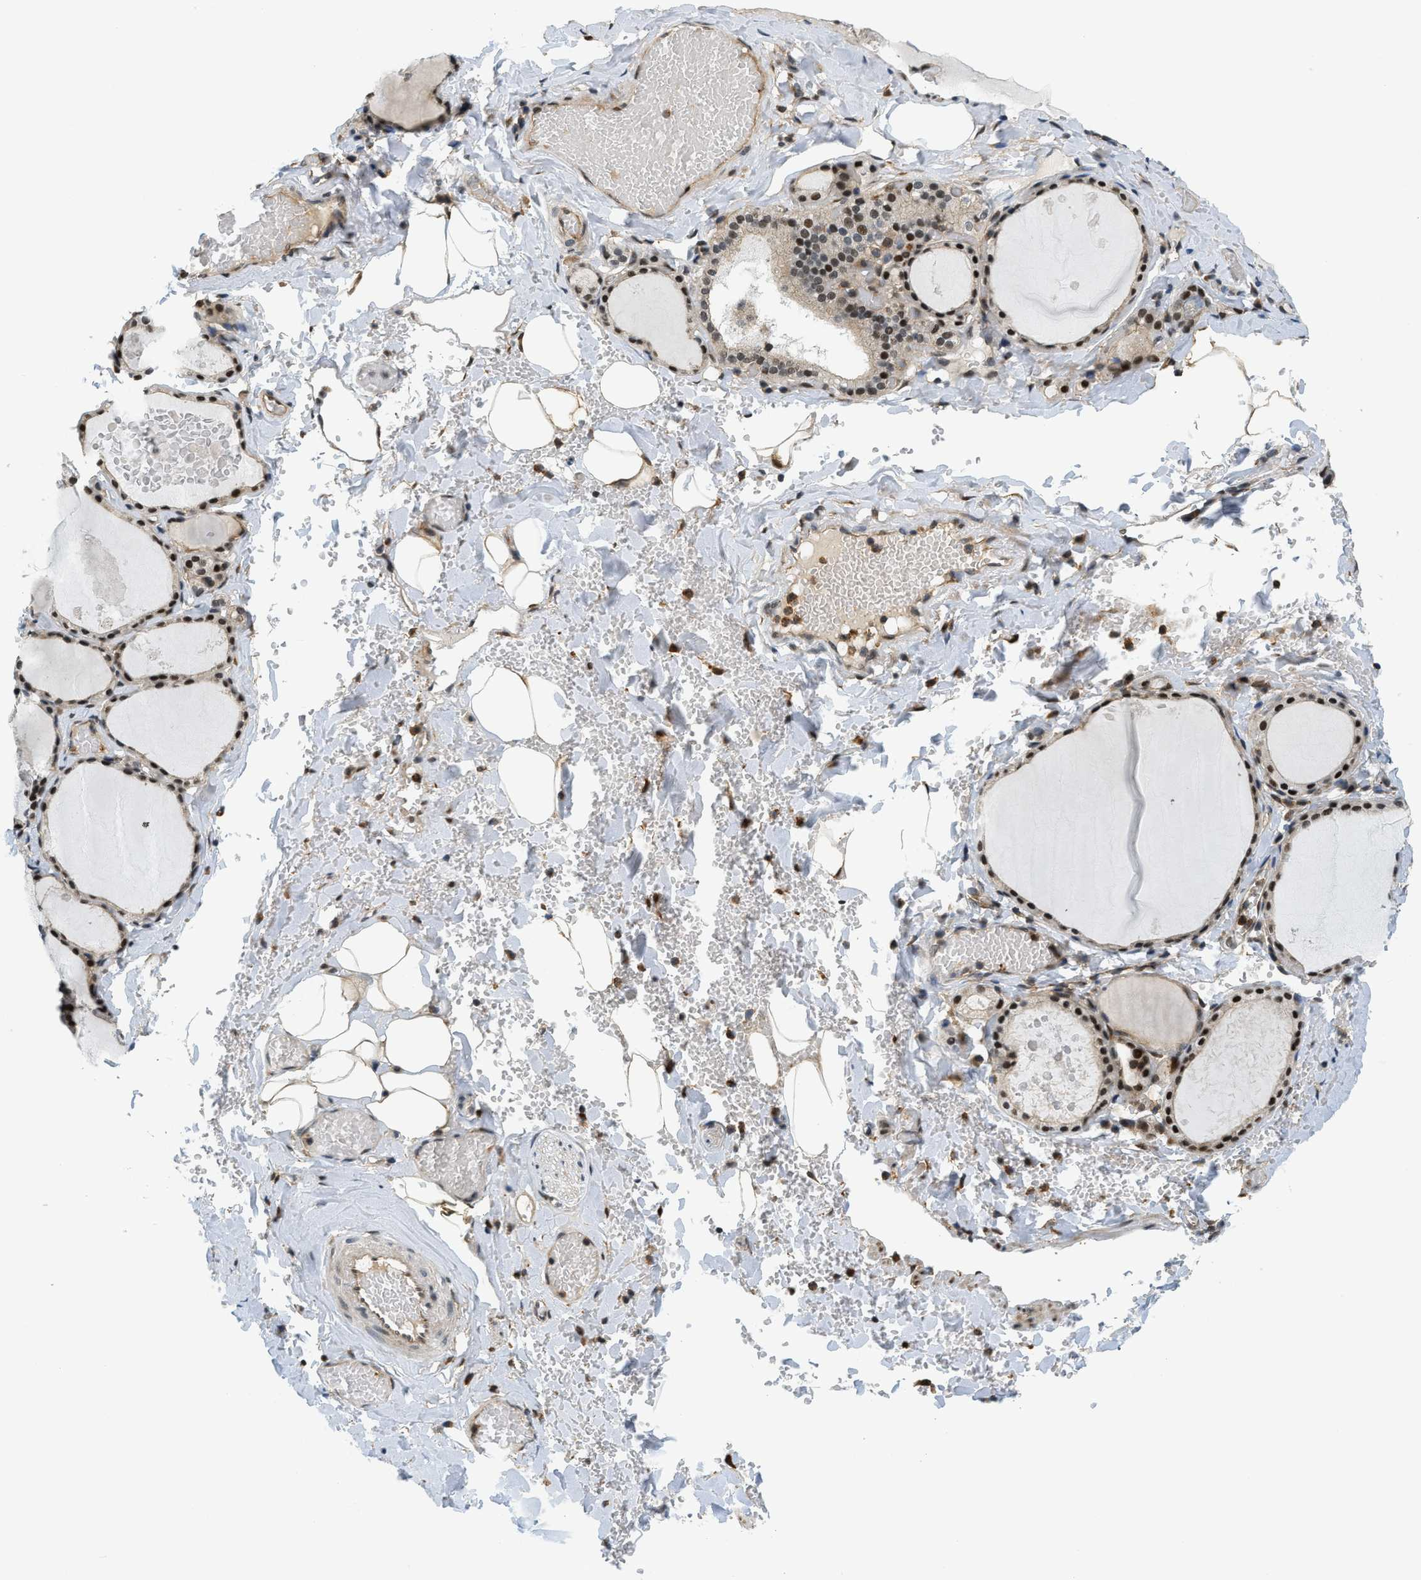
{"staining": {"intensity": "moderate", "quantity": ">75%", "location": "nuclear"}, "tissue": "thyroid gland", "cell_type": "Glandular cells", "image_type": "normal", "snomed": [{"axis": "morphology", "description": "Normal tissue, NOS"}, {"axis": "topography", "description": "Thyroid gland"}], "caption": "A medium amount of moderate nuclear staining is appreciated in approximately >75% of glandular cells in normal thyroid gland.", "gene": "KMT2A", "patient": {"sex": "male", "age": 56}}